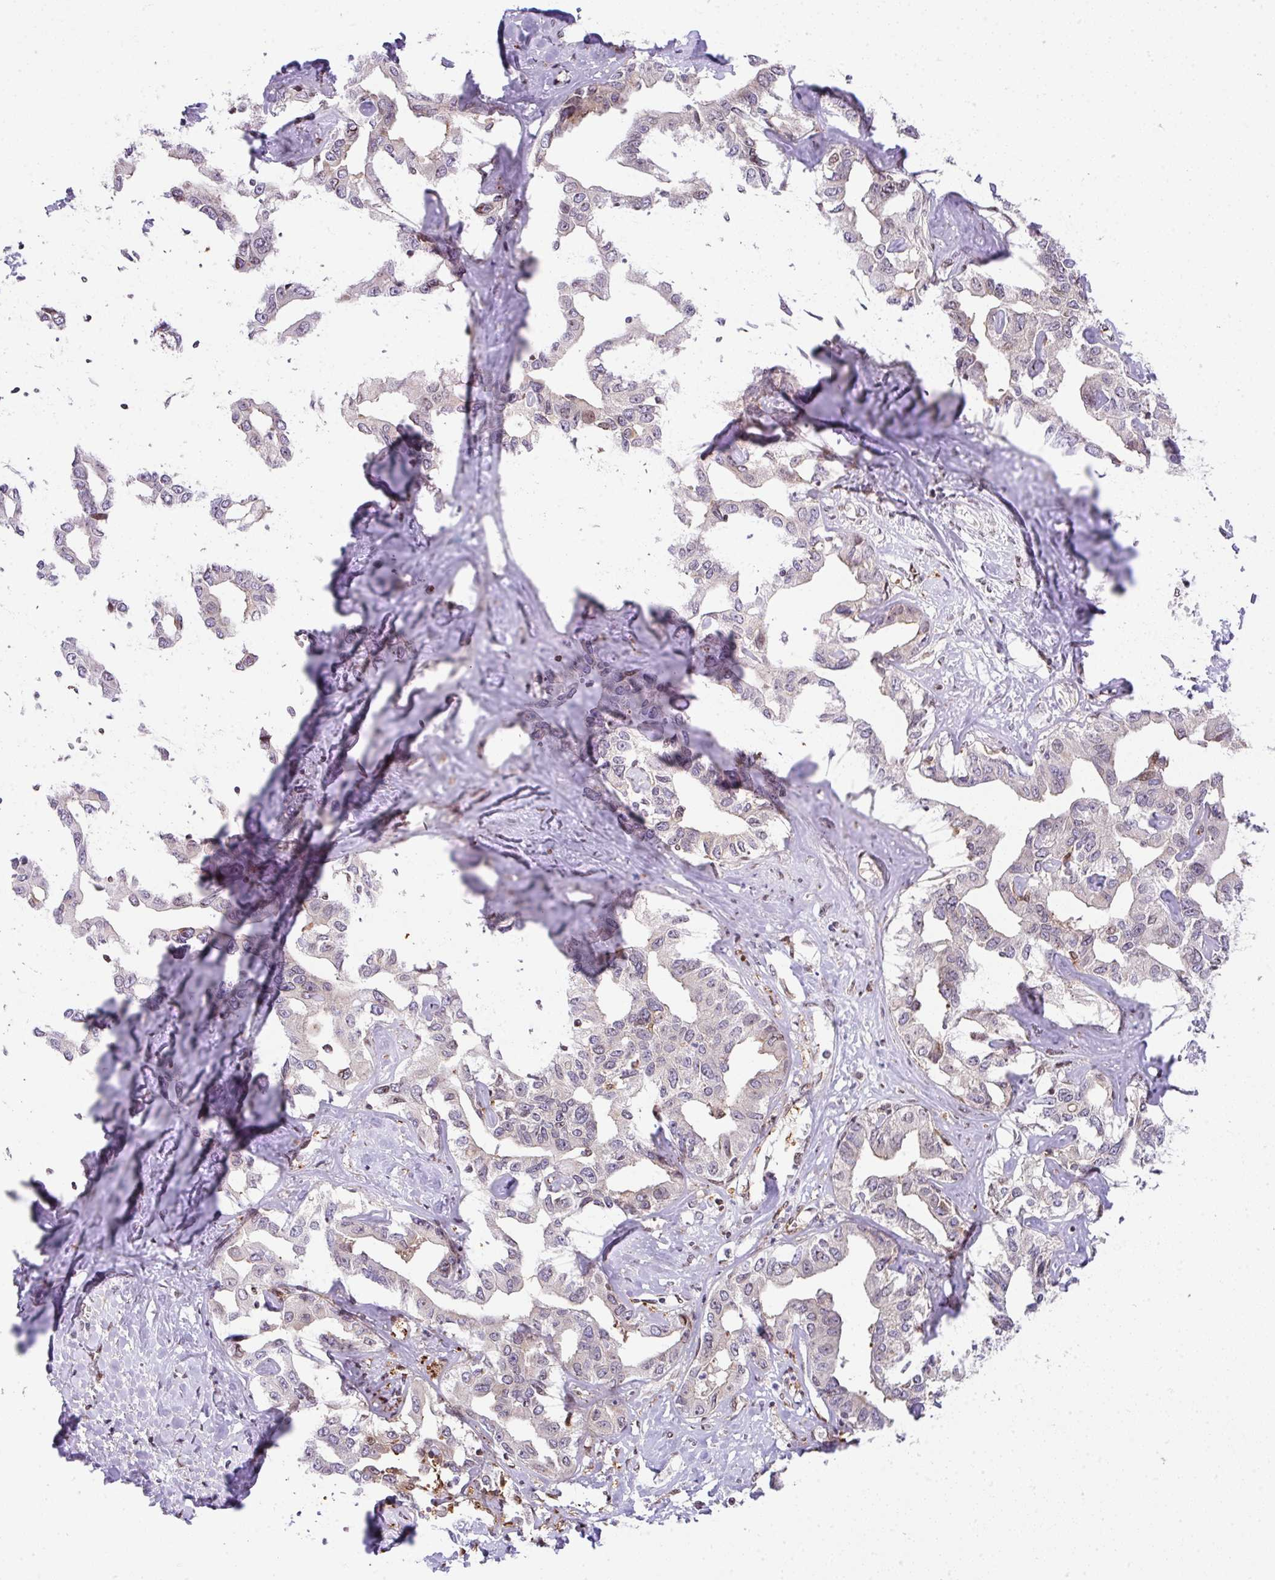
{"staining": {"intensity": "negative", "quantity": "none", "location": "none"}, "tissue": "liver cancer", "cell_type": "Tumor cells", "image_type": "cancer", "snomed": [{"axis": "morphology", "description": "Cholangiocarcinoma"}, {"axis": "topography", "description": "Liver"}], "caption": "This is an immunohistochemistry (IHC) photomicrograph of human liver cholangiocarcinoma. There is no positivity in tumor cells.", "gene": "PLK1", "patient": {"sex": "male", "age": 59}}